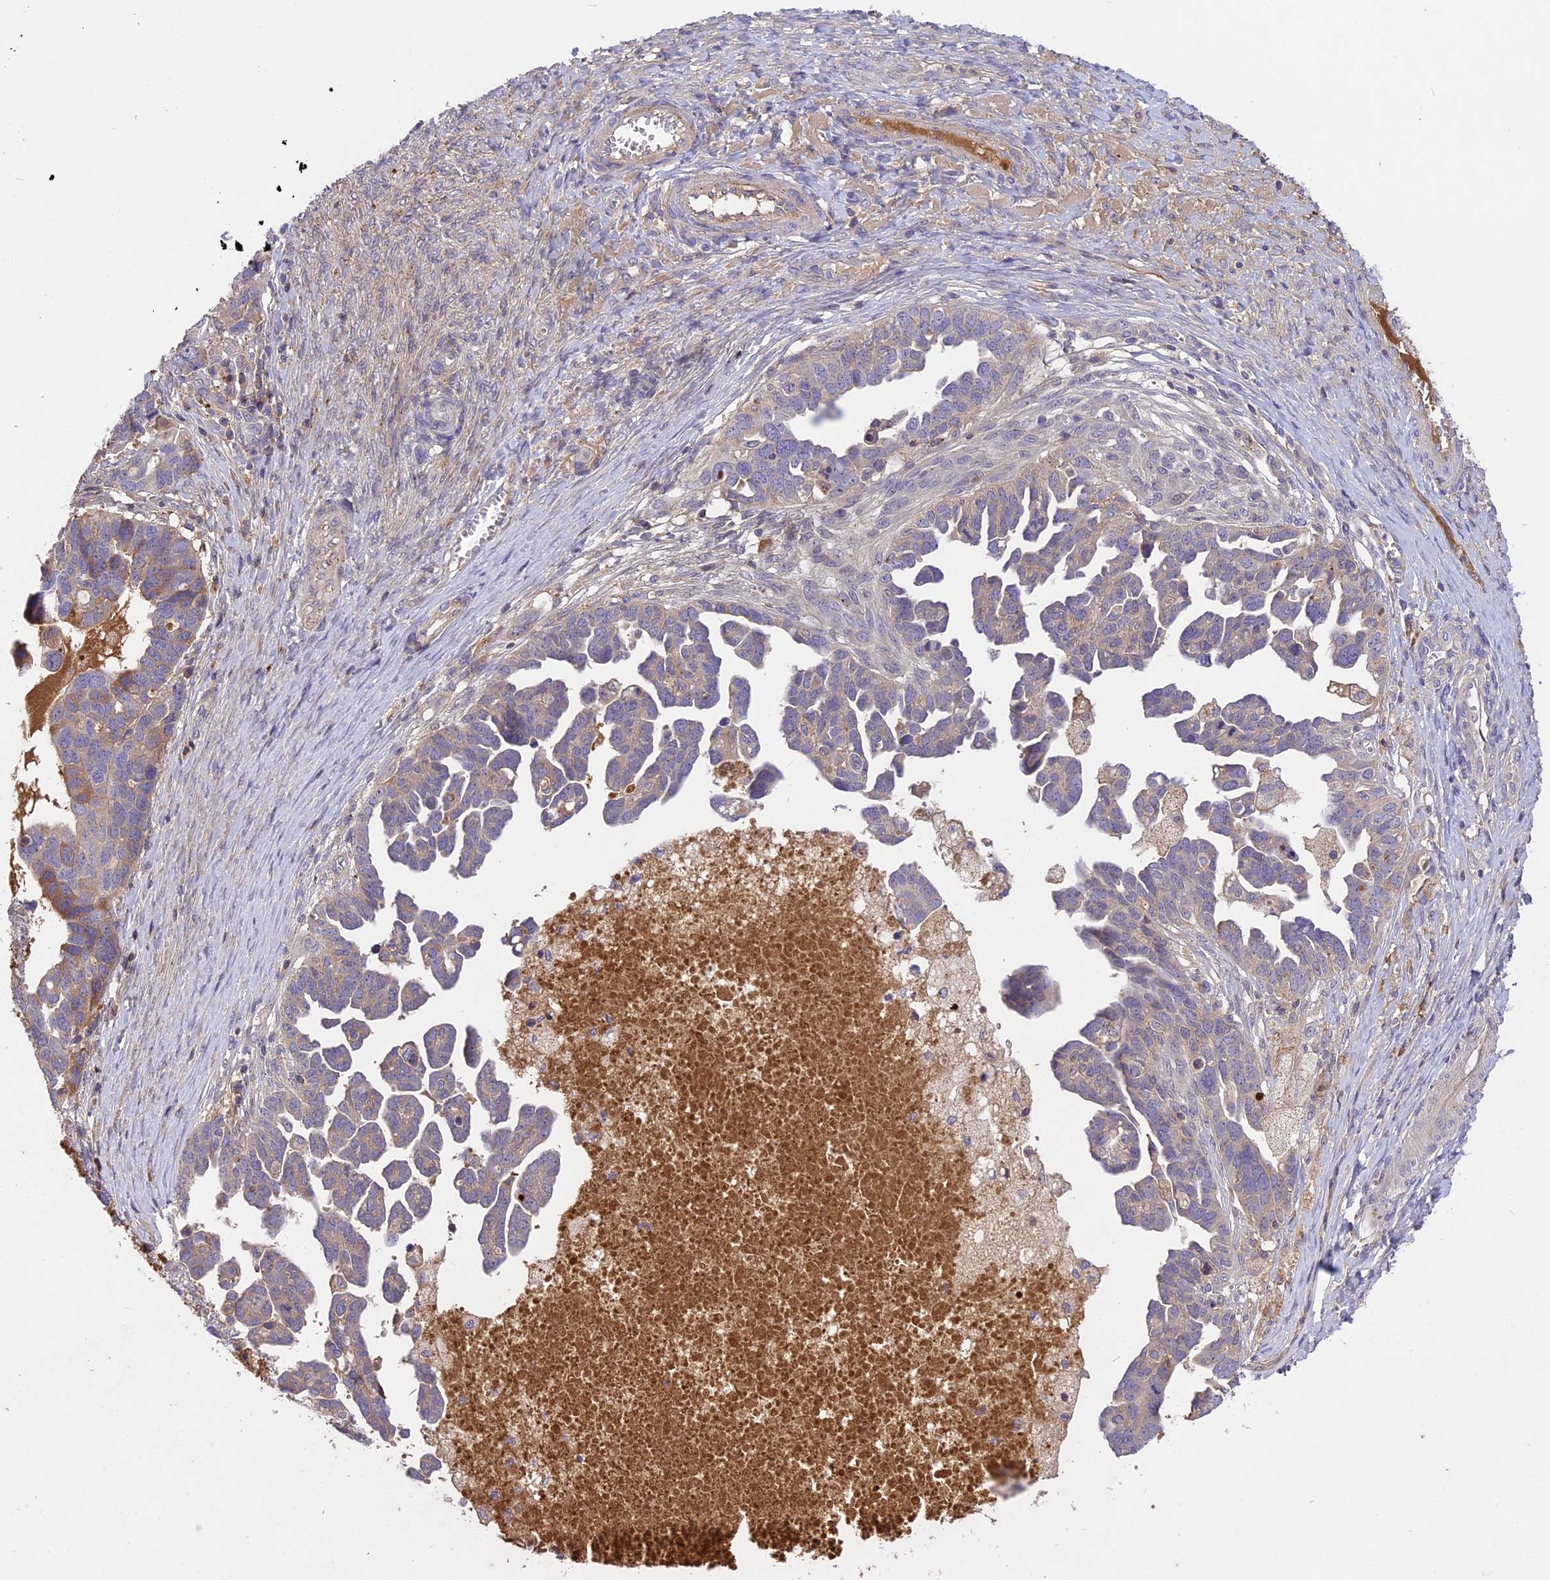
{"staining": {"intensity": "weak", "quantity": "<25%", "location": "cytoplasmic/membranous"}, "tissue": "ovarian cancer", "cell_type": "Tumor cells", "image_type": "cancer", "snomed": [{"axis": "morphology", "description": "Cystadenocarcinoma, serous, NOS"}, {"axis": "topography", "description": "Ovary"}], "caption": "DAB (3,3'-diaminobenzidine) immunohistochemical staining of ovarian cancer (serous cystadenocarcinoma) demonstrates no significant expression in tumor cells.", "gene": "ADO", "patient": {"sex": "female", "age": 54}}